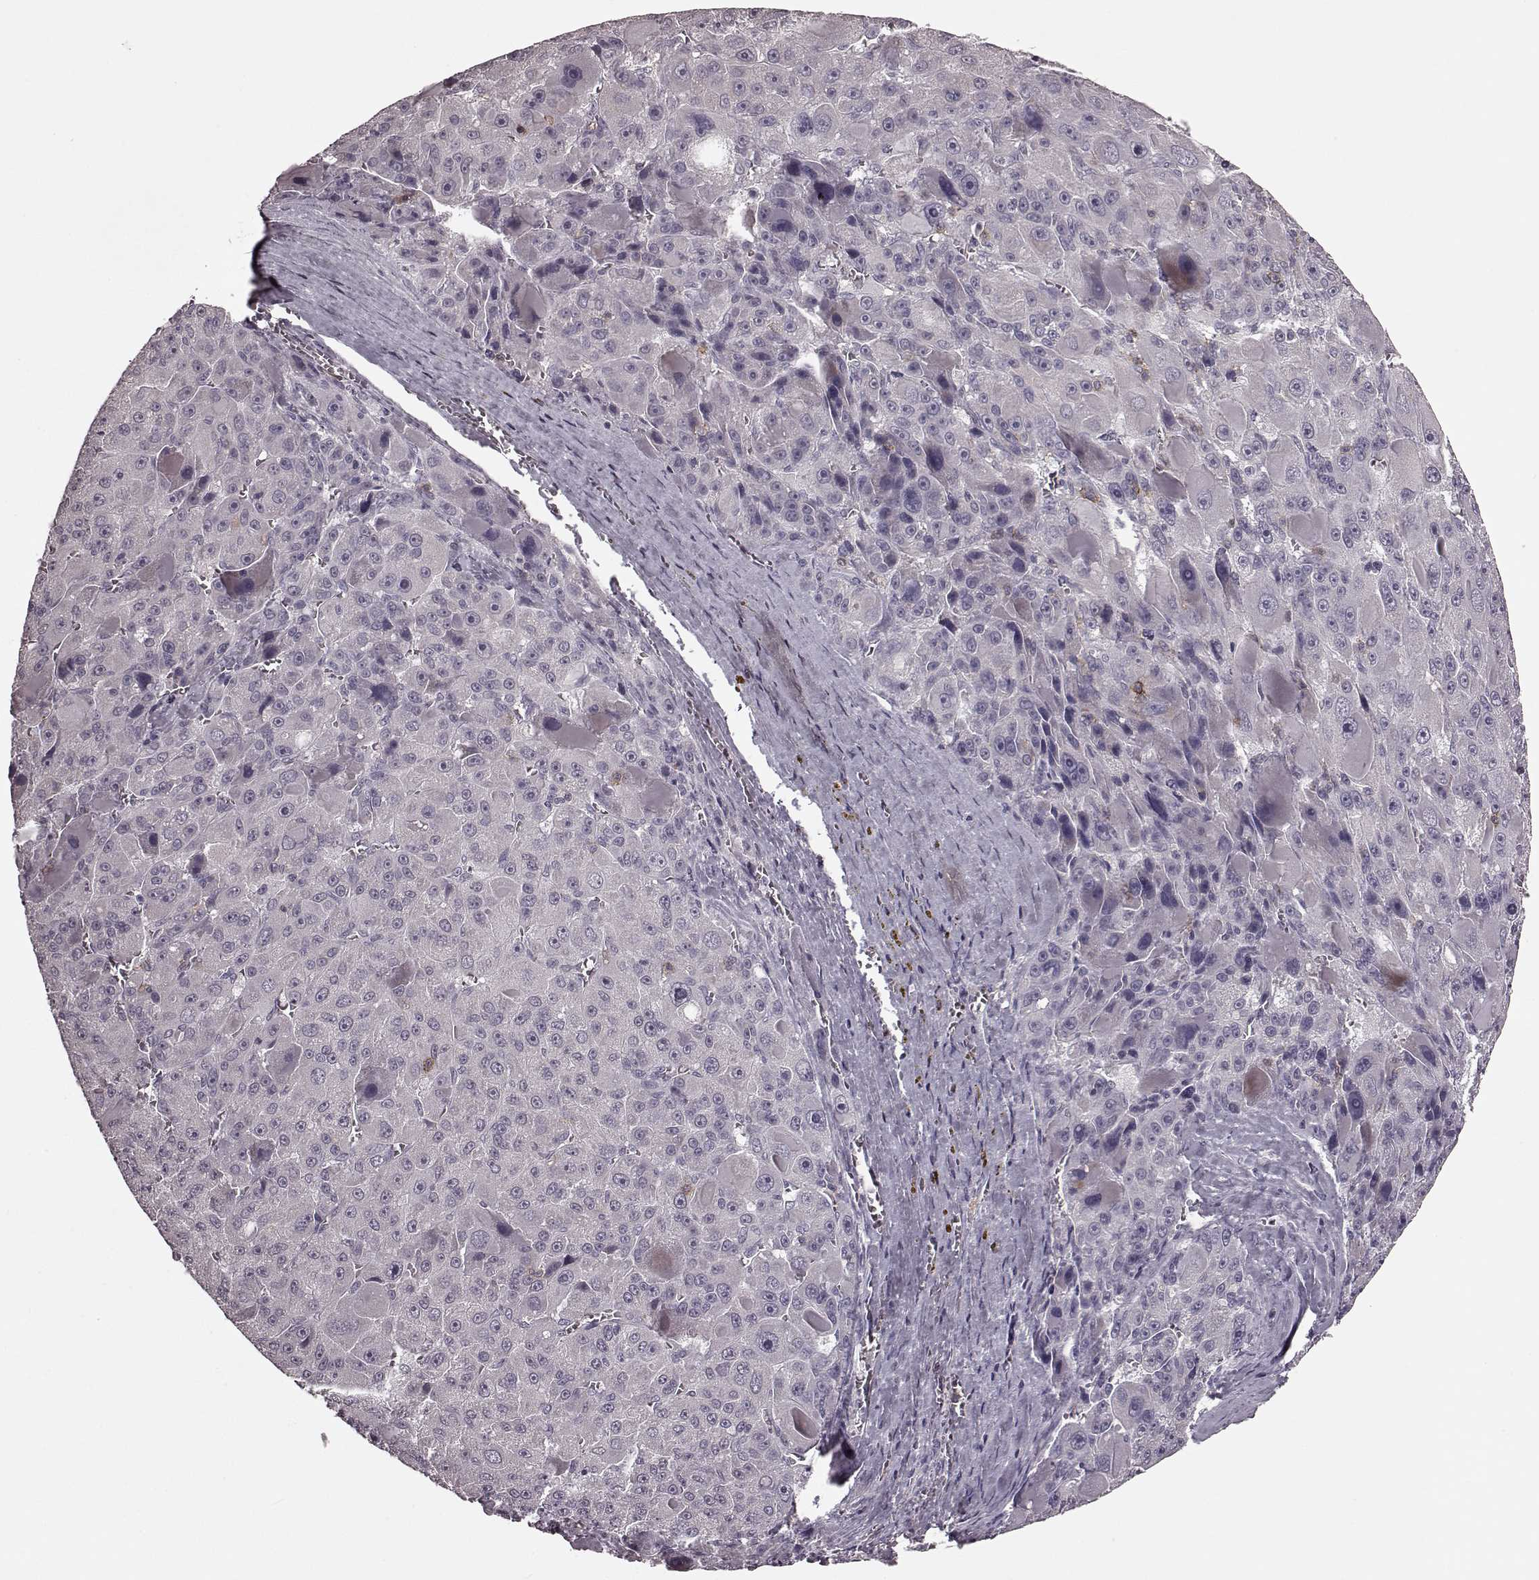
{"staining": {"intensity": "negative", "quantity": "none", "location": "none"}, "tissue": "liver cancer", "cell_type": "Tumor cells", "image_type": "cancer", "snomed": [{"axis": "morphology", "description": "Carcinoma, Hepatocellular, NOS"}, {"axis": "topography", "description": "Liver"}], "caption": "Immunohistochemistry (IHC) micrograph of neoplastic tissue: human hepatocellular carcinoma (liver) stained with DAB (3,3'-diaminobenzidine) shows no significant protein expression in tumor cells.", "gene": "CD28", "patient": {"sex": "male", "age": 76}}